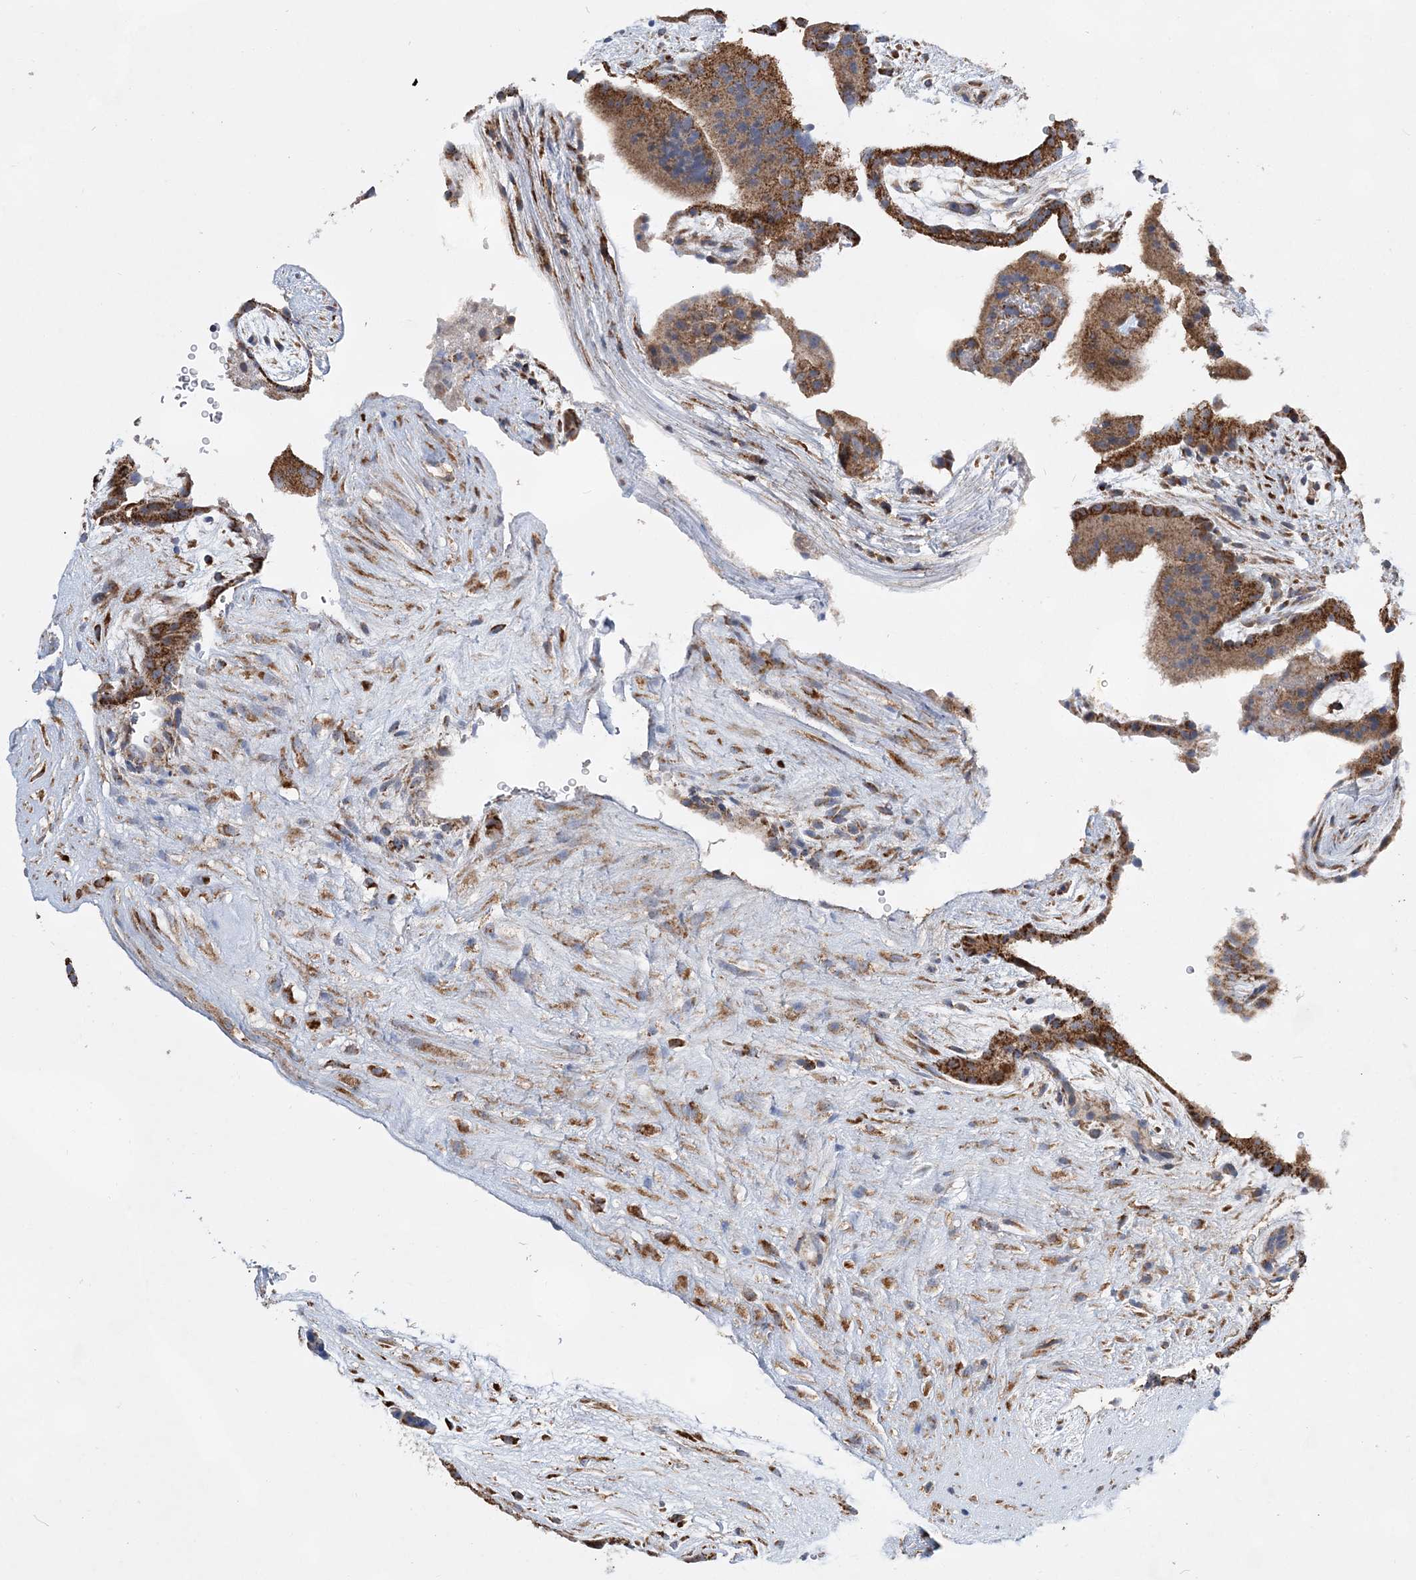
{"staining": {"intensity": "moderate", "quantity": ">75%", "location": "cytoplasmic/membranous"}, "tissue": "placenta", "cell_type": "Trophoblastic cells", "image_type": "normal", "snomed": [{"axis": "morphology", "description": "Normal tissue, NOS"}, {"axis": "topography", "description": "Placenta"}], "caption": "Immunohistochemistry micrograph of benign human placenta stained for a protein (brown), which demonstrates medium levels of moderate cytoplasmic/membranous positivity in approximately >75% of trophoblastic cells.", "gene": "TRAPPC13", "patient": {"sex": "female", "age": 19}}